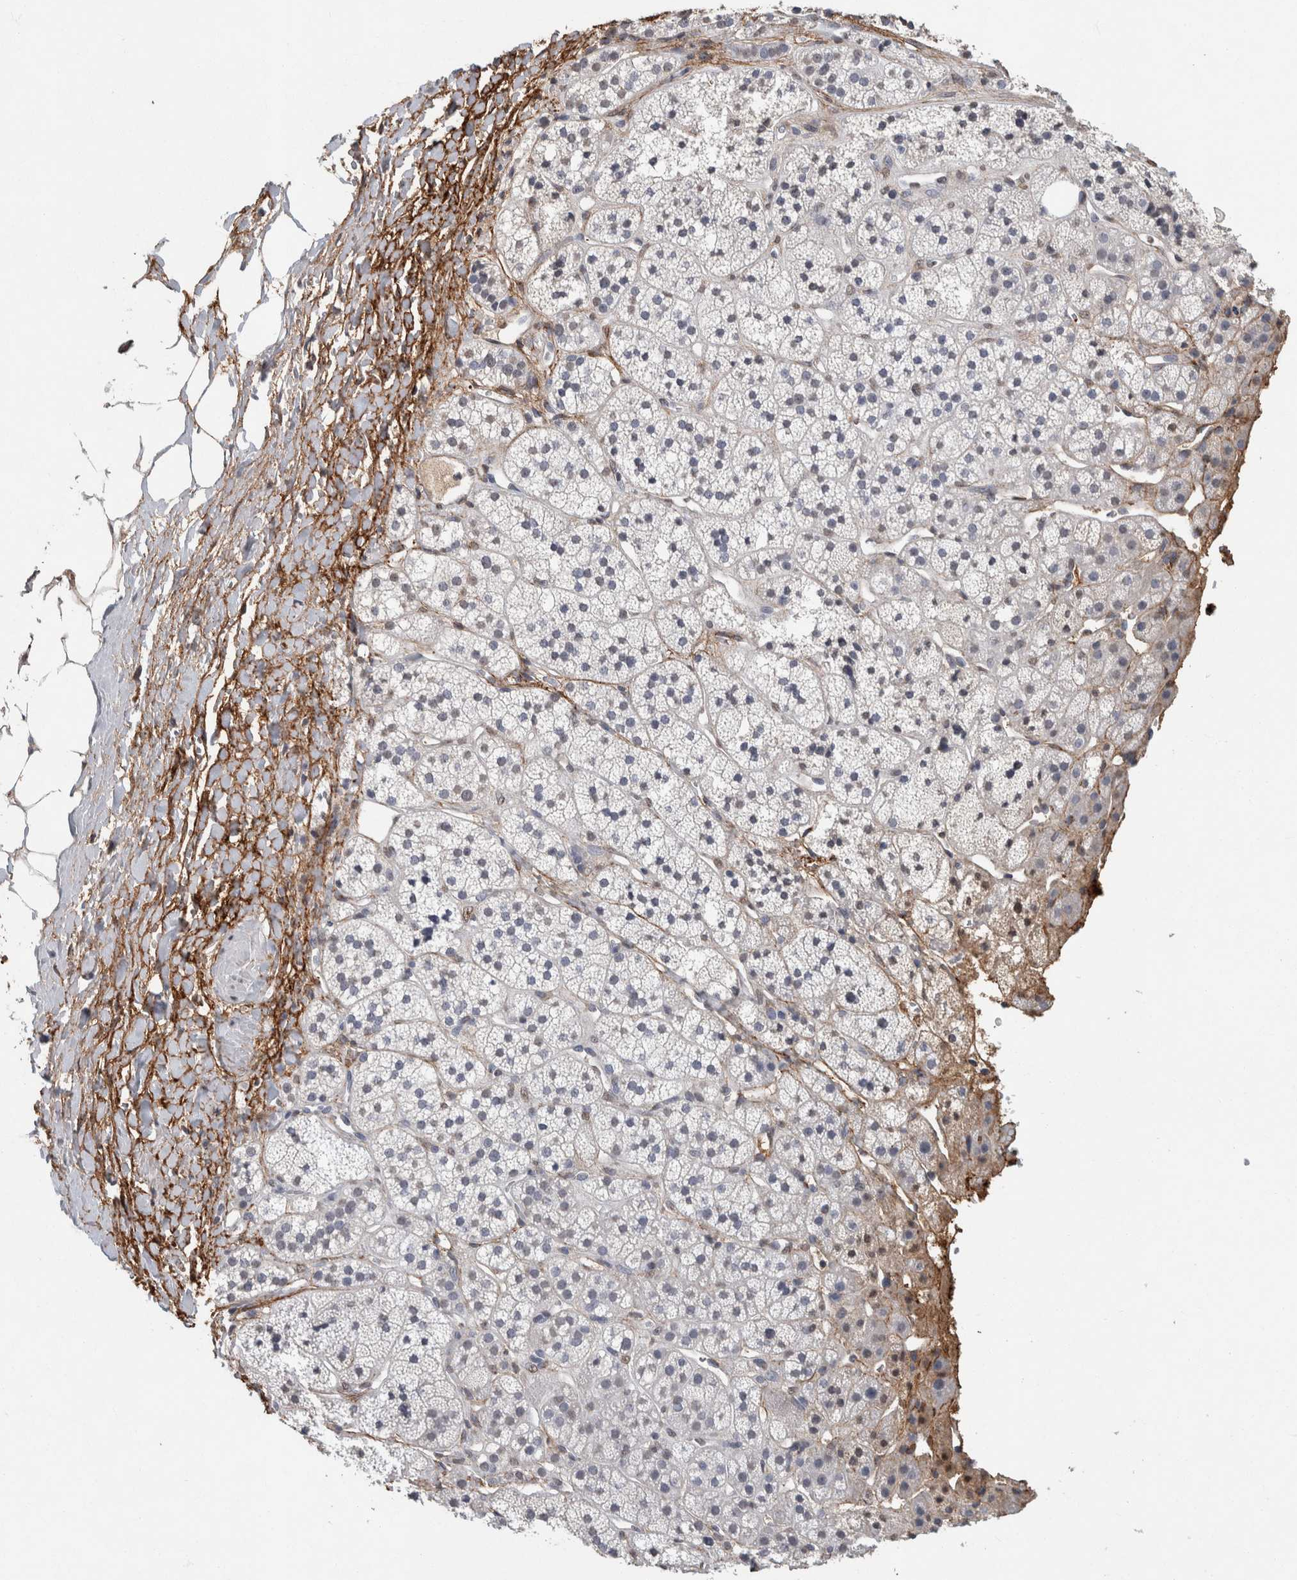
{"staining": {"intensity": "negative", "quantity": "none", "location": "none"}, "tissue": "adrenal gland", "cell_type": "Glandular cells", "image_type": "normal", "snomed": [{"axis": "morphology", "description": "Normal tissue, NOS"}, {"axis": "topography", "description": "Adrenal gland"}], "caption": "This is an immunohistochemistry (IHC) micrograph of normal human adrenal gland. There is no positivity in glandular cells.", "gene": "LTBP1", "patient": {"sex": "male", "age": 56}}